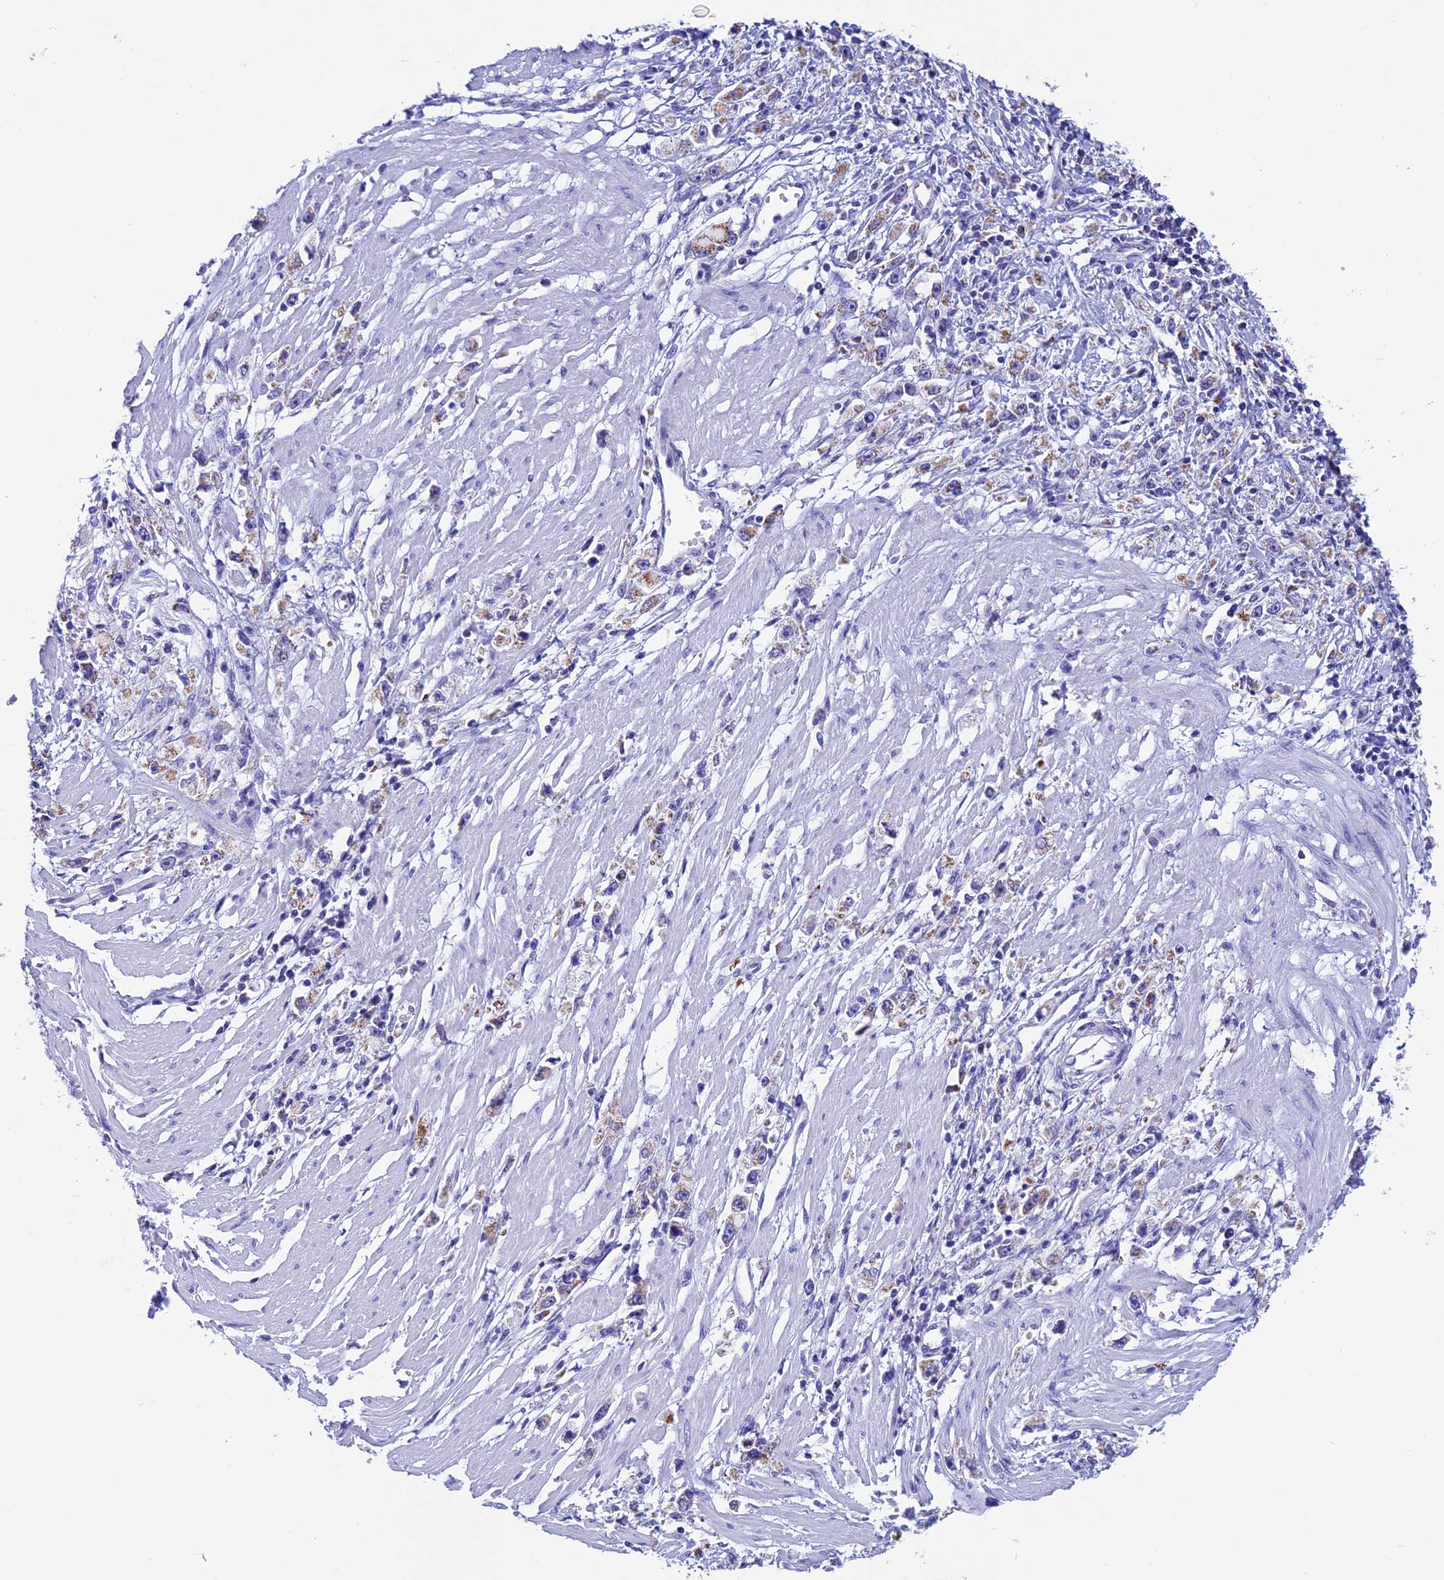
{"staining": {"intensity": "weak", "quantity": "<25%", "location": "cytoplasmic/membranous"}, "tissue": "stomach cancer", "cell_type": "Tumor cells", "image_type": "cancer", "snomed": [{"axis": "morphology", "description": "Adenocarcinoma, NOS"}, {"axis": "topography", "description": "Stomach"}], "caption": "There is no significant staining in tumor cells of stomach cancer (adenocarcinoma). (DAB immunohistochemistry (IHC) with hematoxylin counter stain).", "gene": "SLC8B1", "patient": {"sex": "female", "age": 59}}